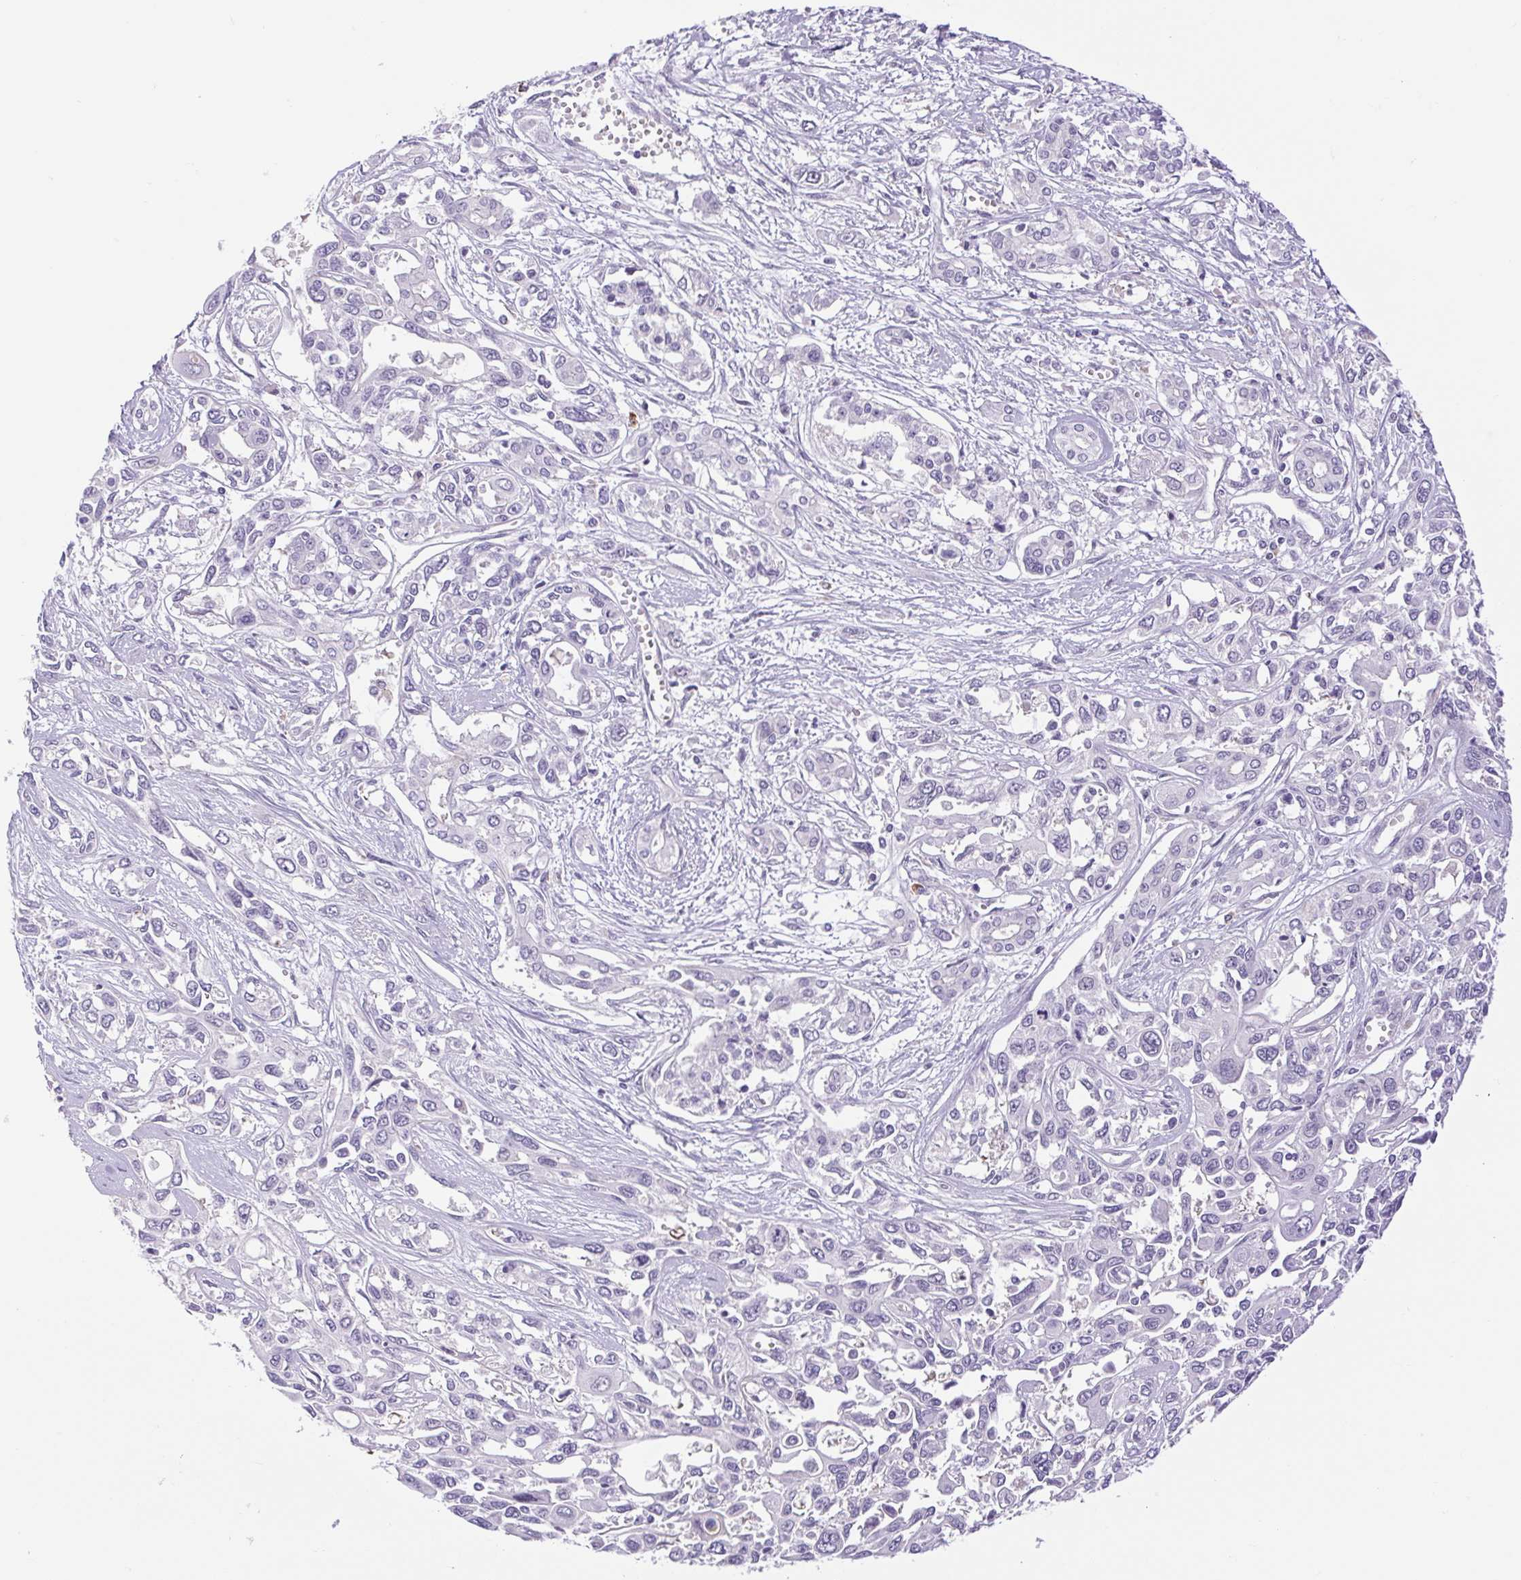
{"staining": {"intensity": "negative", "quantity": "none", "location": "none"}, "tissue": "pancreatic cancer", "cell_type": "Tumor cells", "image_type": "cancer", "snomed": [{"axis": "morphology", "description": "Adenocarcinoma, NOS"}, {"axis": "topography", "description": "Pancreas"}], "caption": "Tumor cells show no significant protein staining in adenocarcinoma (pancreatic).", "gene": "FAM177B", "patient": {"sex": "female", "age": 55}}